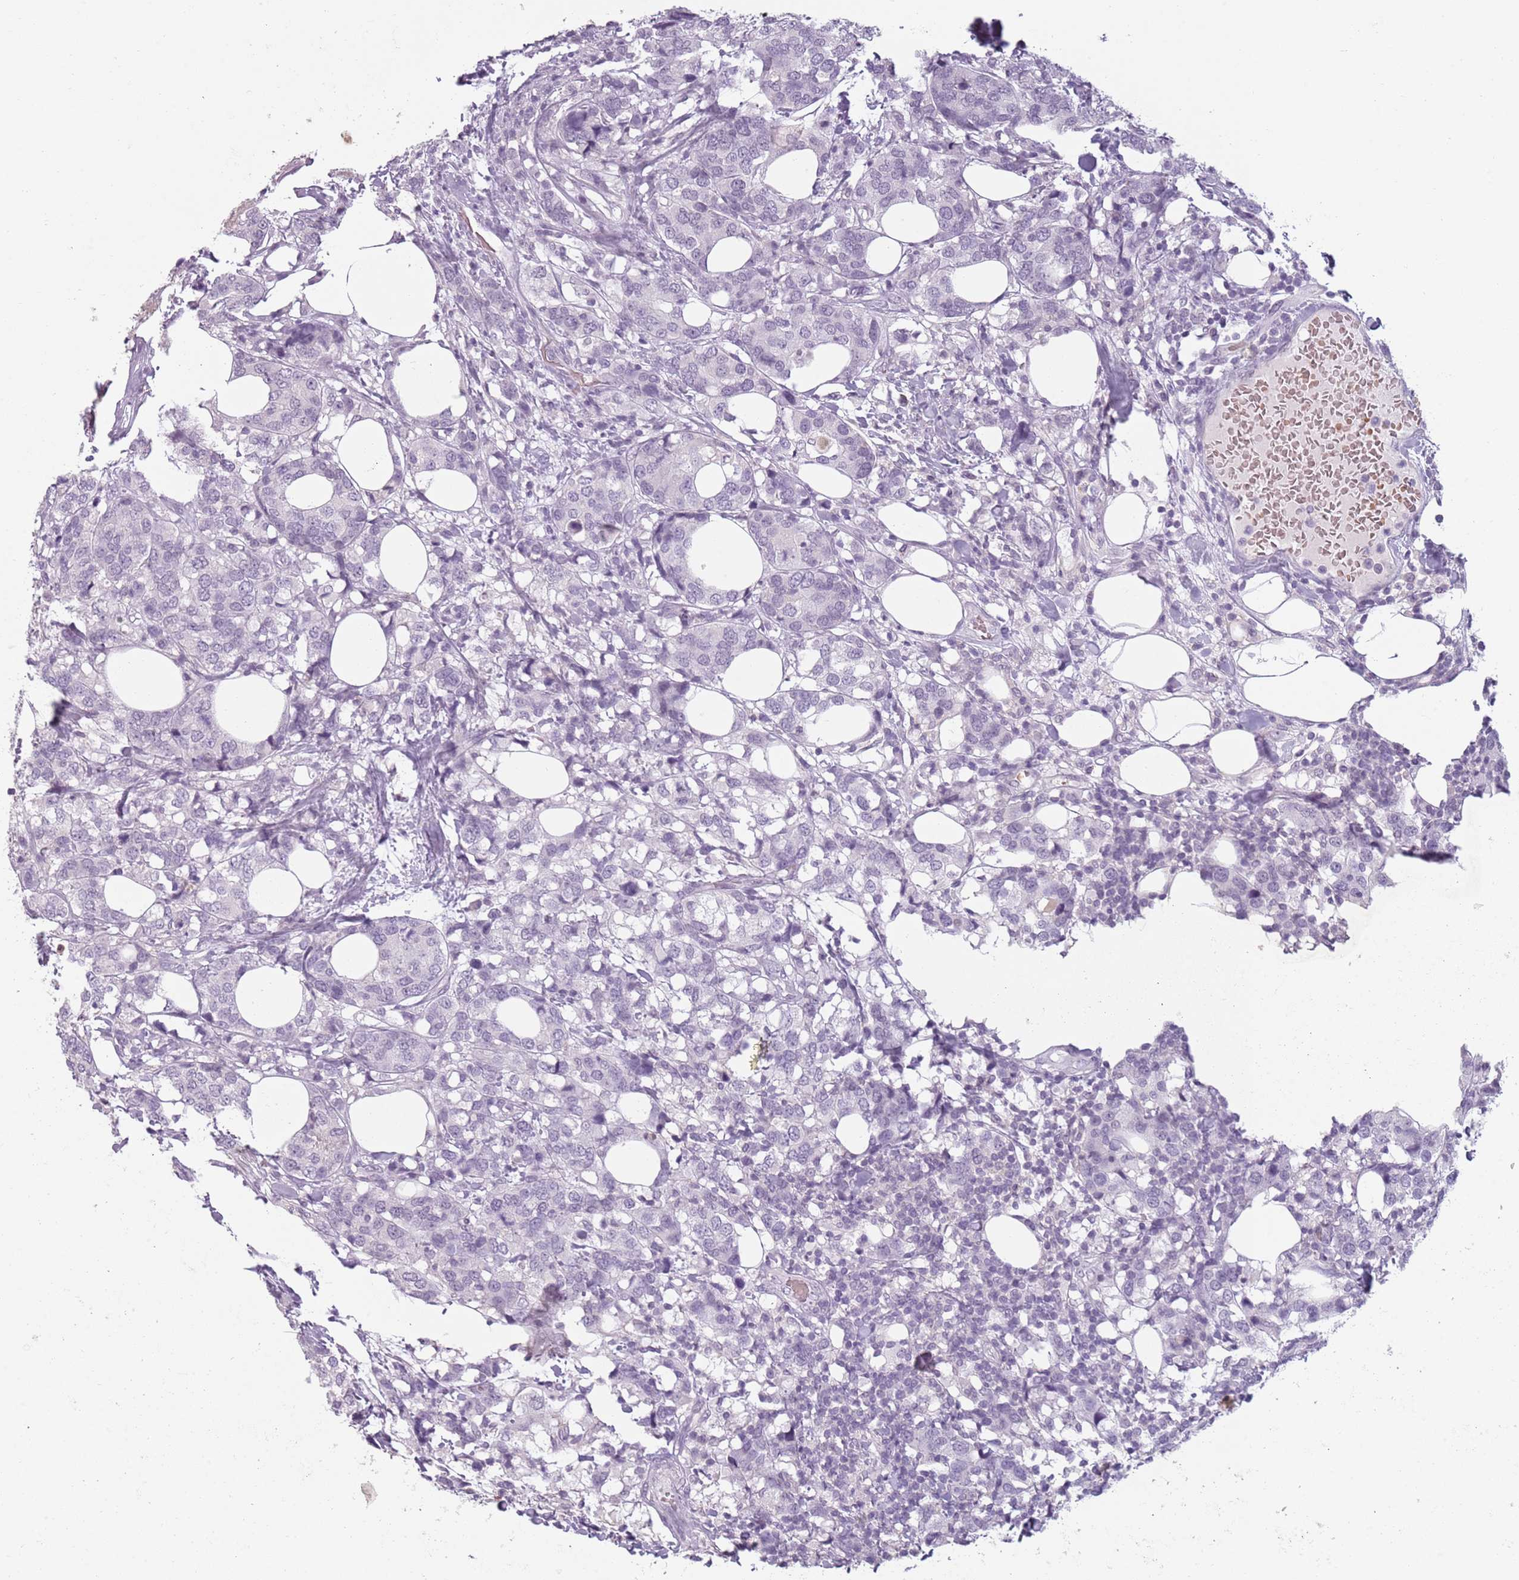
{"staining": {"intensity": "negative", "quantity": "none", "location": "none"}, "tissue": "breast cancer", "cell_type": "Tumor cells", "image_type": "cancer", "snomed": [{"axis": "morphology", "description": "Lobular carcinoma"}, {"axis": "topography", "description": "Breast"}], "caption": "Tumor cells are negative for brown protein staining in breast cancer (lobular carcinoma).", "gene": "PIEZO1", "patient": {"sex": "female", "age": 59}}